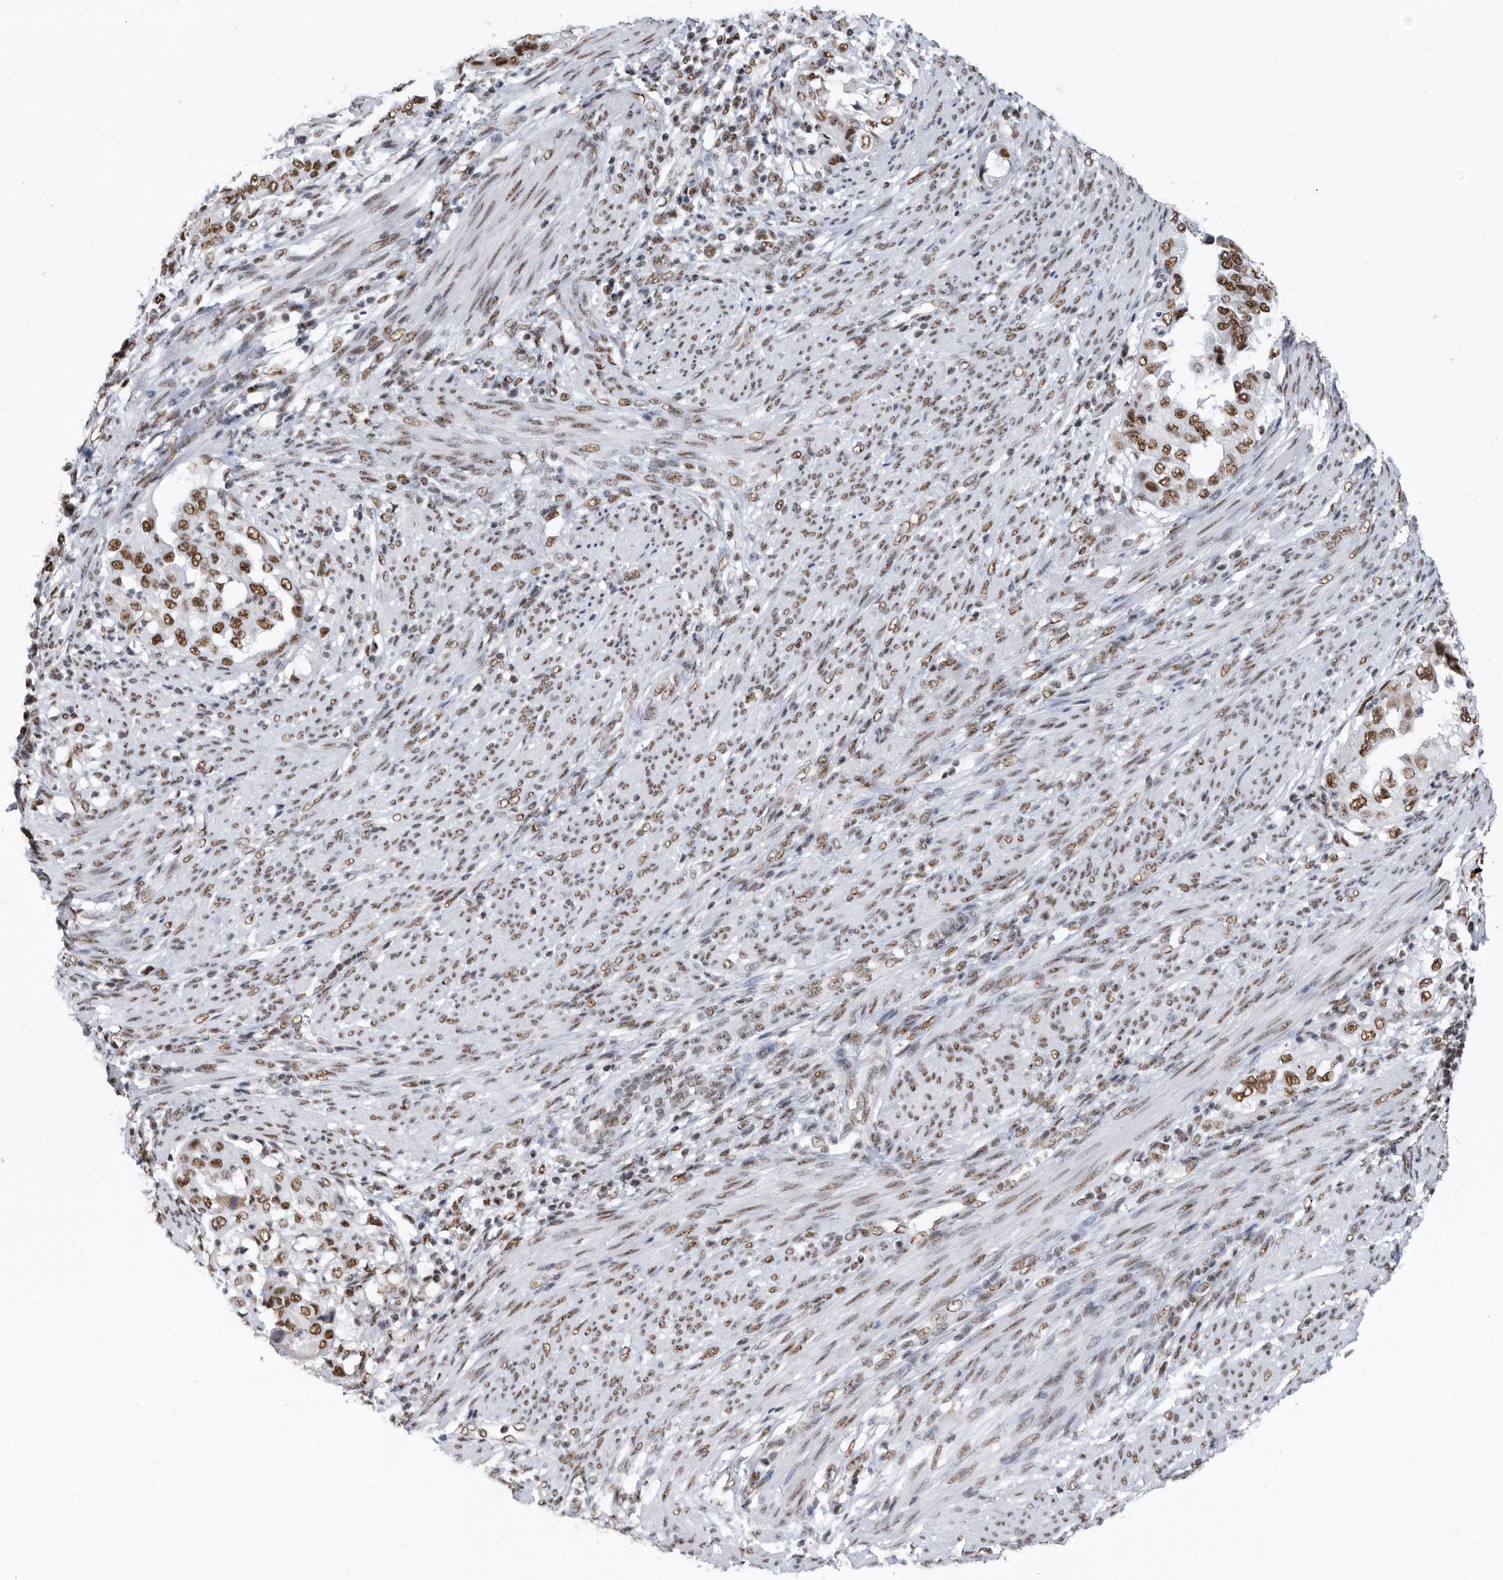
{"staining": {"intensity": "moderate", "quantity": ">75%", "location": "nuclear"}, "tissue": "endometrial cancer", "cell_type": "Tumor cells", "image_type": "cancer", "snomed": [{"axis": "morphology", "description": "Adenocarcinoma, NOS"}, {"axis": "topography", "description": "Endometrium"}], "caption": "A brown stain shows moderate nuclear positivity of a protein in human endometrial adenocarcinoma tumor cells.", "gene": "SF3A1", "patient": {"sex": "female", "age": 85}}